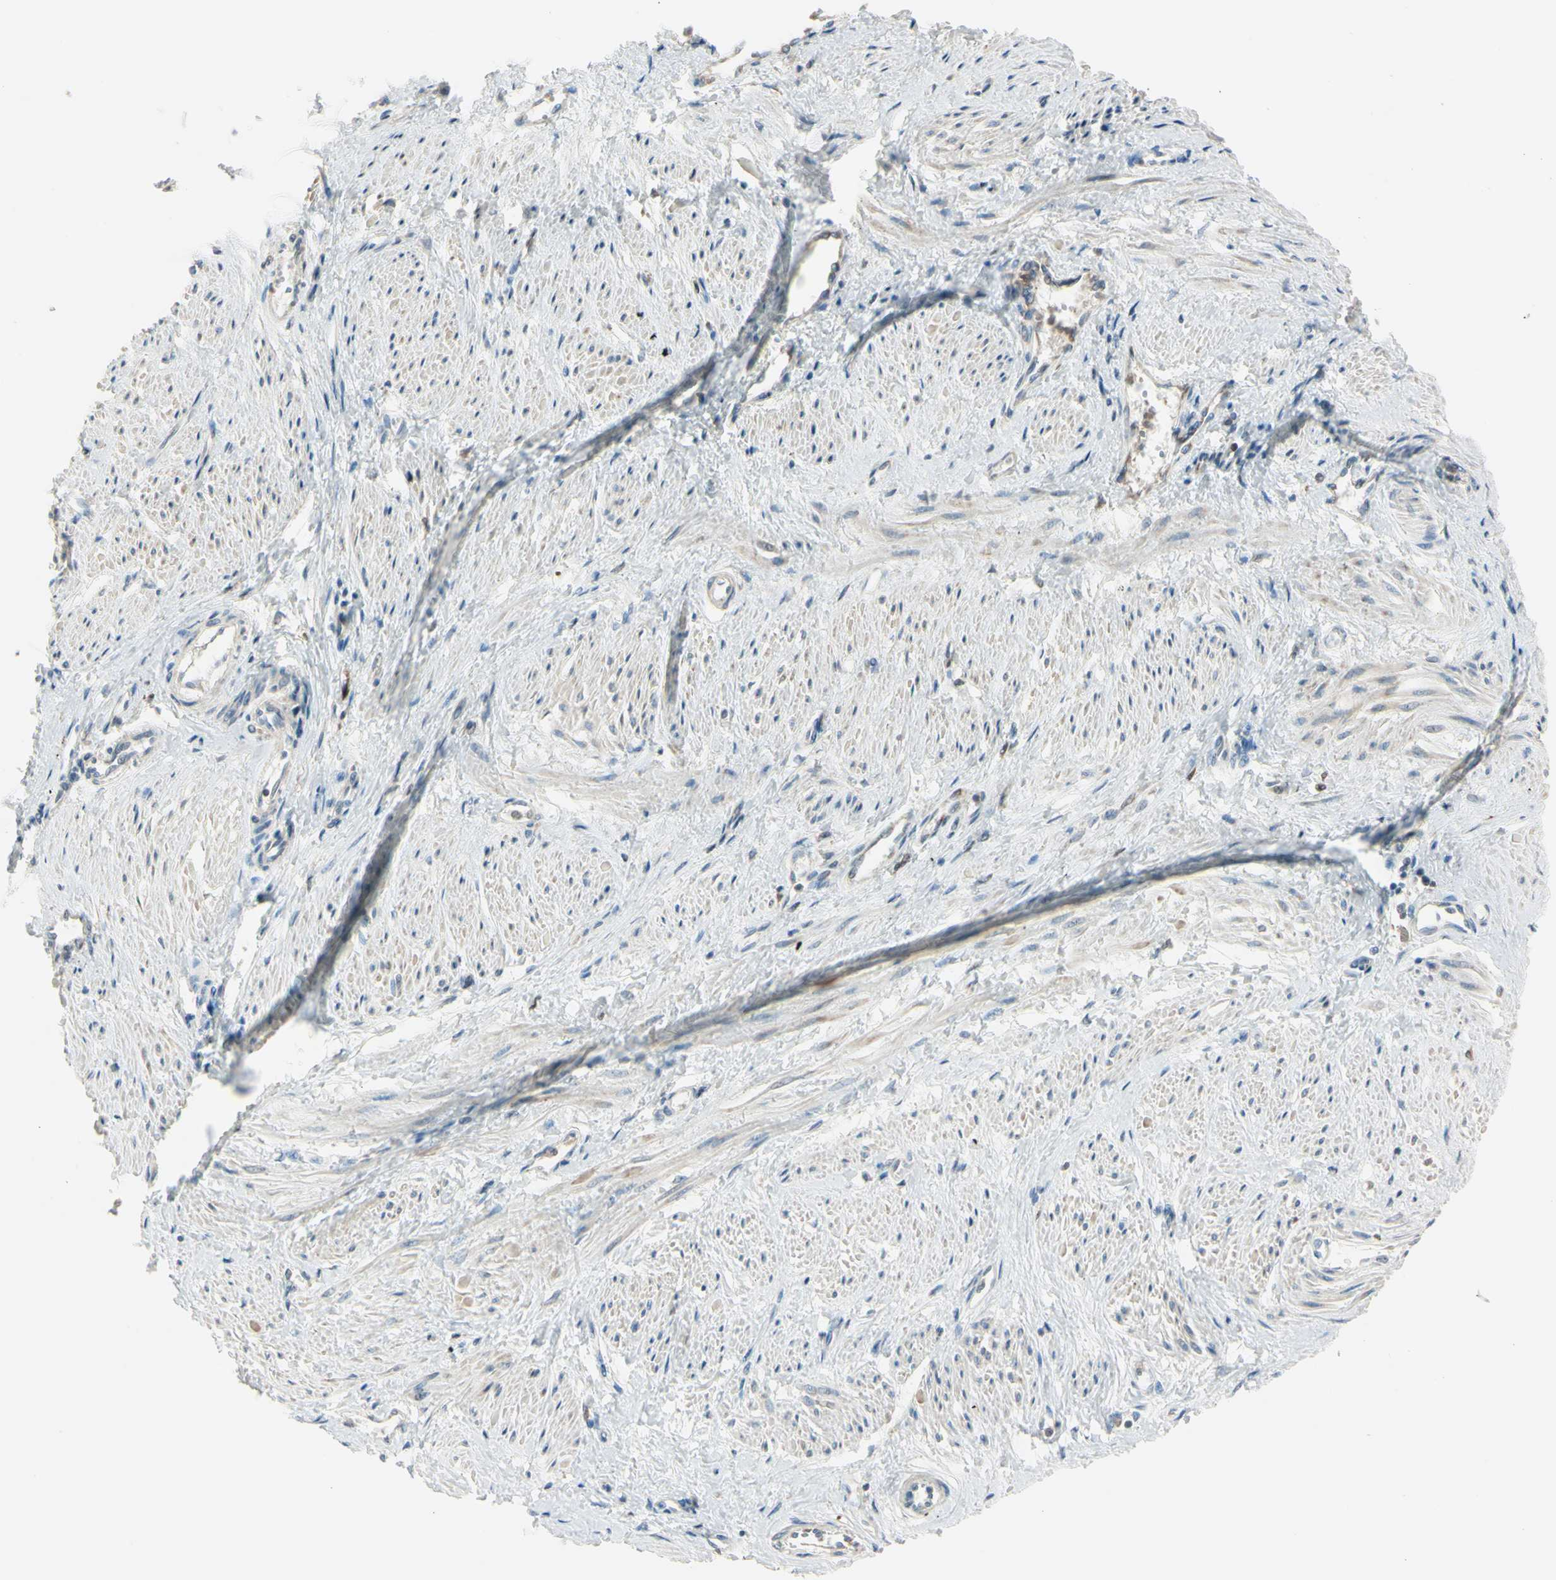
{"staining": {"intensity": "weak", "quantity": "25%-75%", "location": "cytoplasmic/membranous"}, "tissue": "smooth muscle", "cell_type": "Smooth muscle cells", "image_type": "normal", "snomed": [{"axis": "morphology", "description": "Normal tissue, NOS"}, {"axis": "topography", "description": "Smooth muscle"}, {"axis": "topography", "description": "Uterus"}], "caption": "High-magnification brightfield microscopy of benign smooth muscle stained with DAB (3,3'-diaminobenzidine) (brown) and counterstained with hematoxylin (blue). smooth muscle cells exhibit weak cytoplasmic/membranous staining is present in approximately25%-75% of cells. (Brightfield microscopy of DAB IHC at high magnification).", "gene": "CYRIB", "patient": {"sex": "female", "age": 39}}